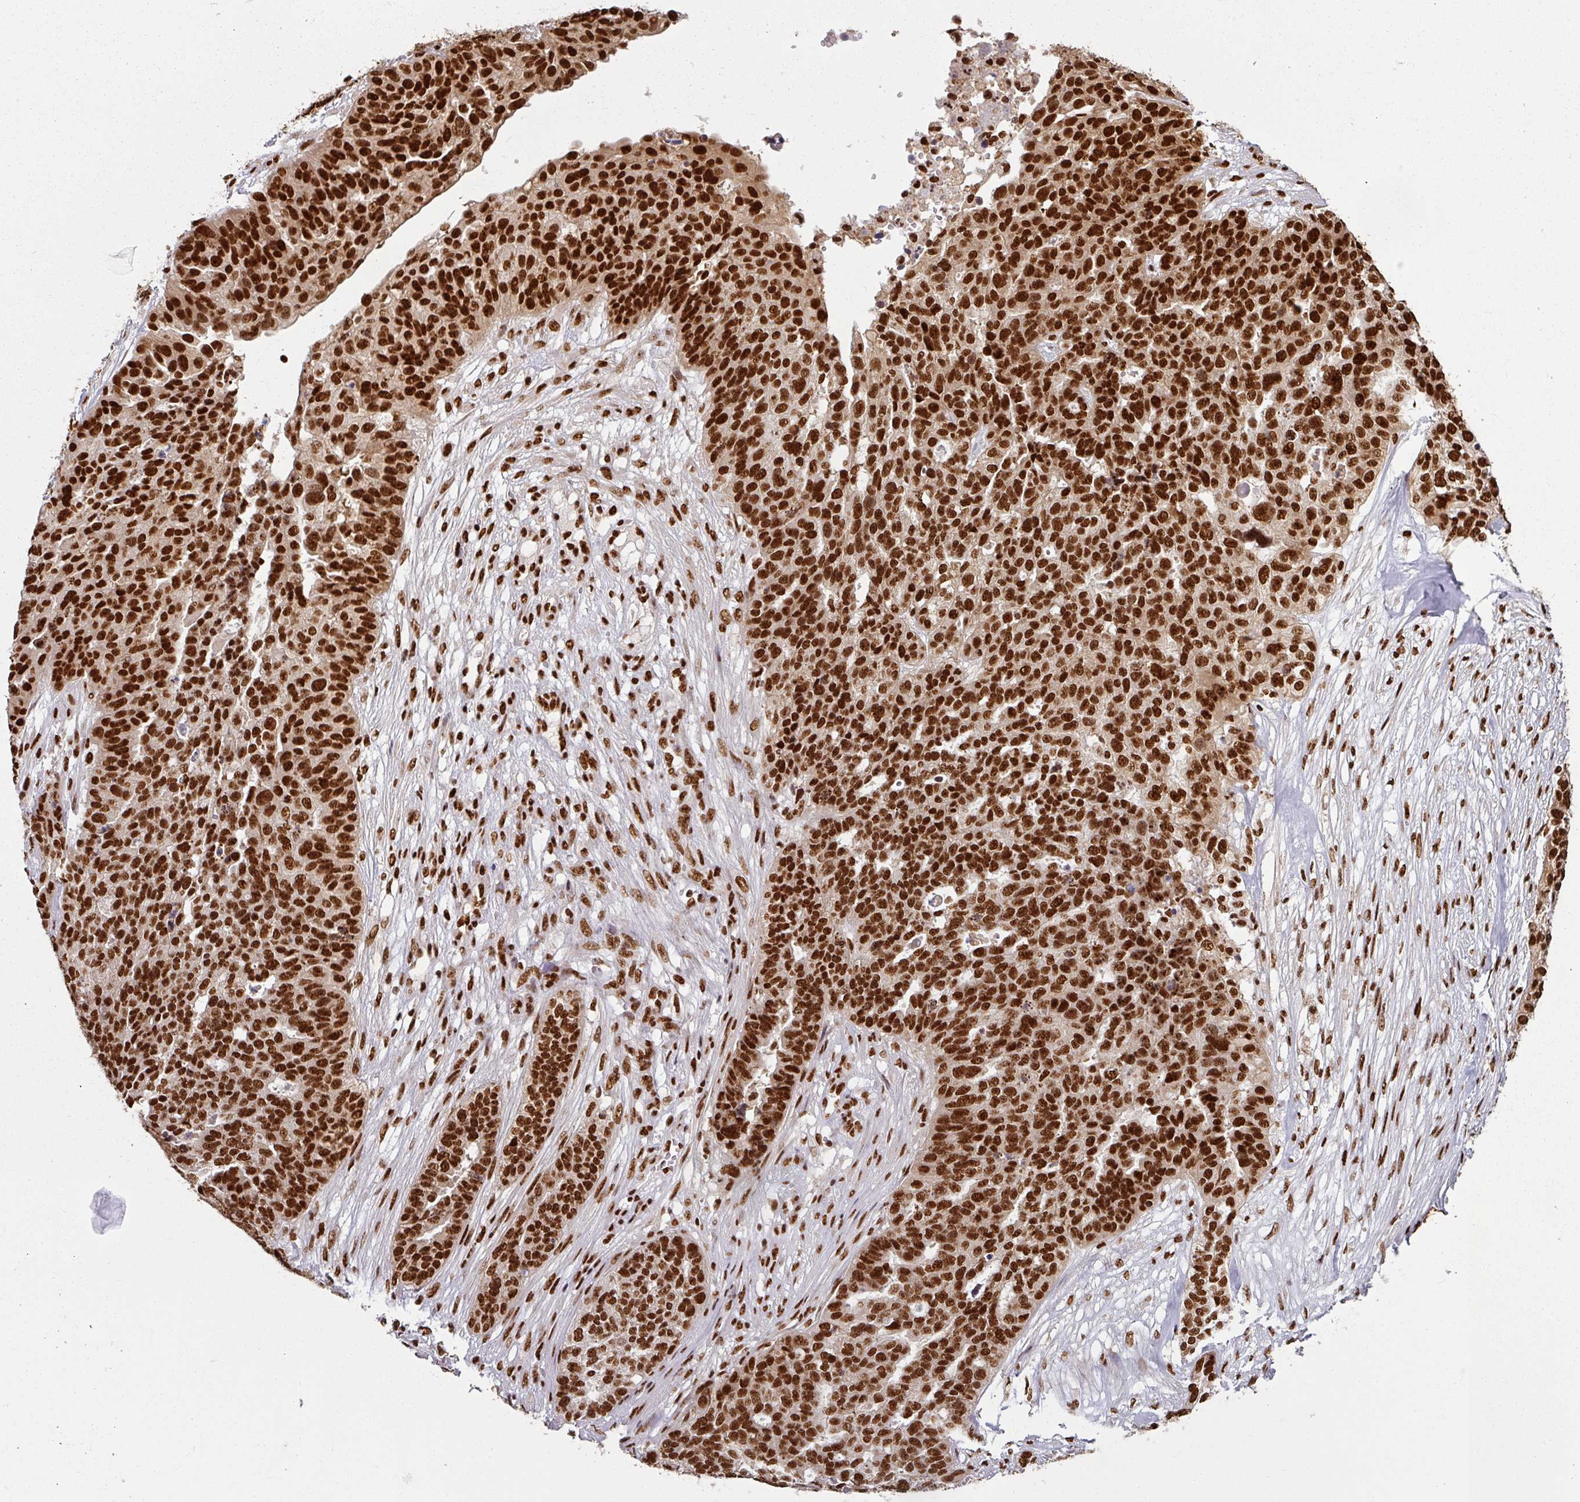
{"staining": {"intensity": "strong", "quantity": ">75%", "location": "nuclear"}, "tissue": "ovarian cancer", "cell_type": "Tumor cells", "image_type": "cancer", "snomed": [{"axis": "morphology", "description": "Cystadenocarcinoma, serous, NOS"}, {"axis": "topography", "description": "Ovary"}], "caption": "Immunohistochemical staining of ovarian serous cystadenocarcinoma displays high levels of strong nuclear protein positivity in approximately >75% of tumor cells.", "gene": "SIK3", "patient": {"sex": "female", "age": 59}}